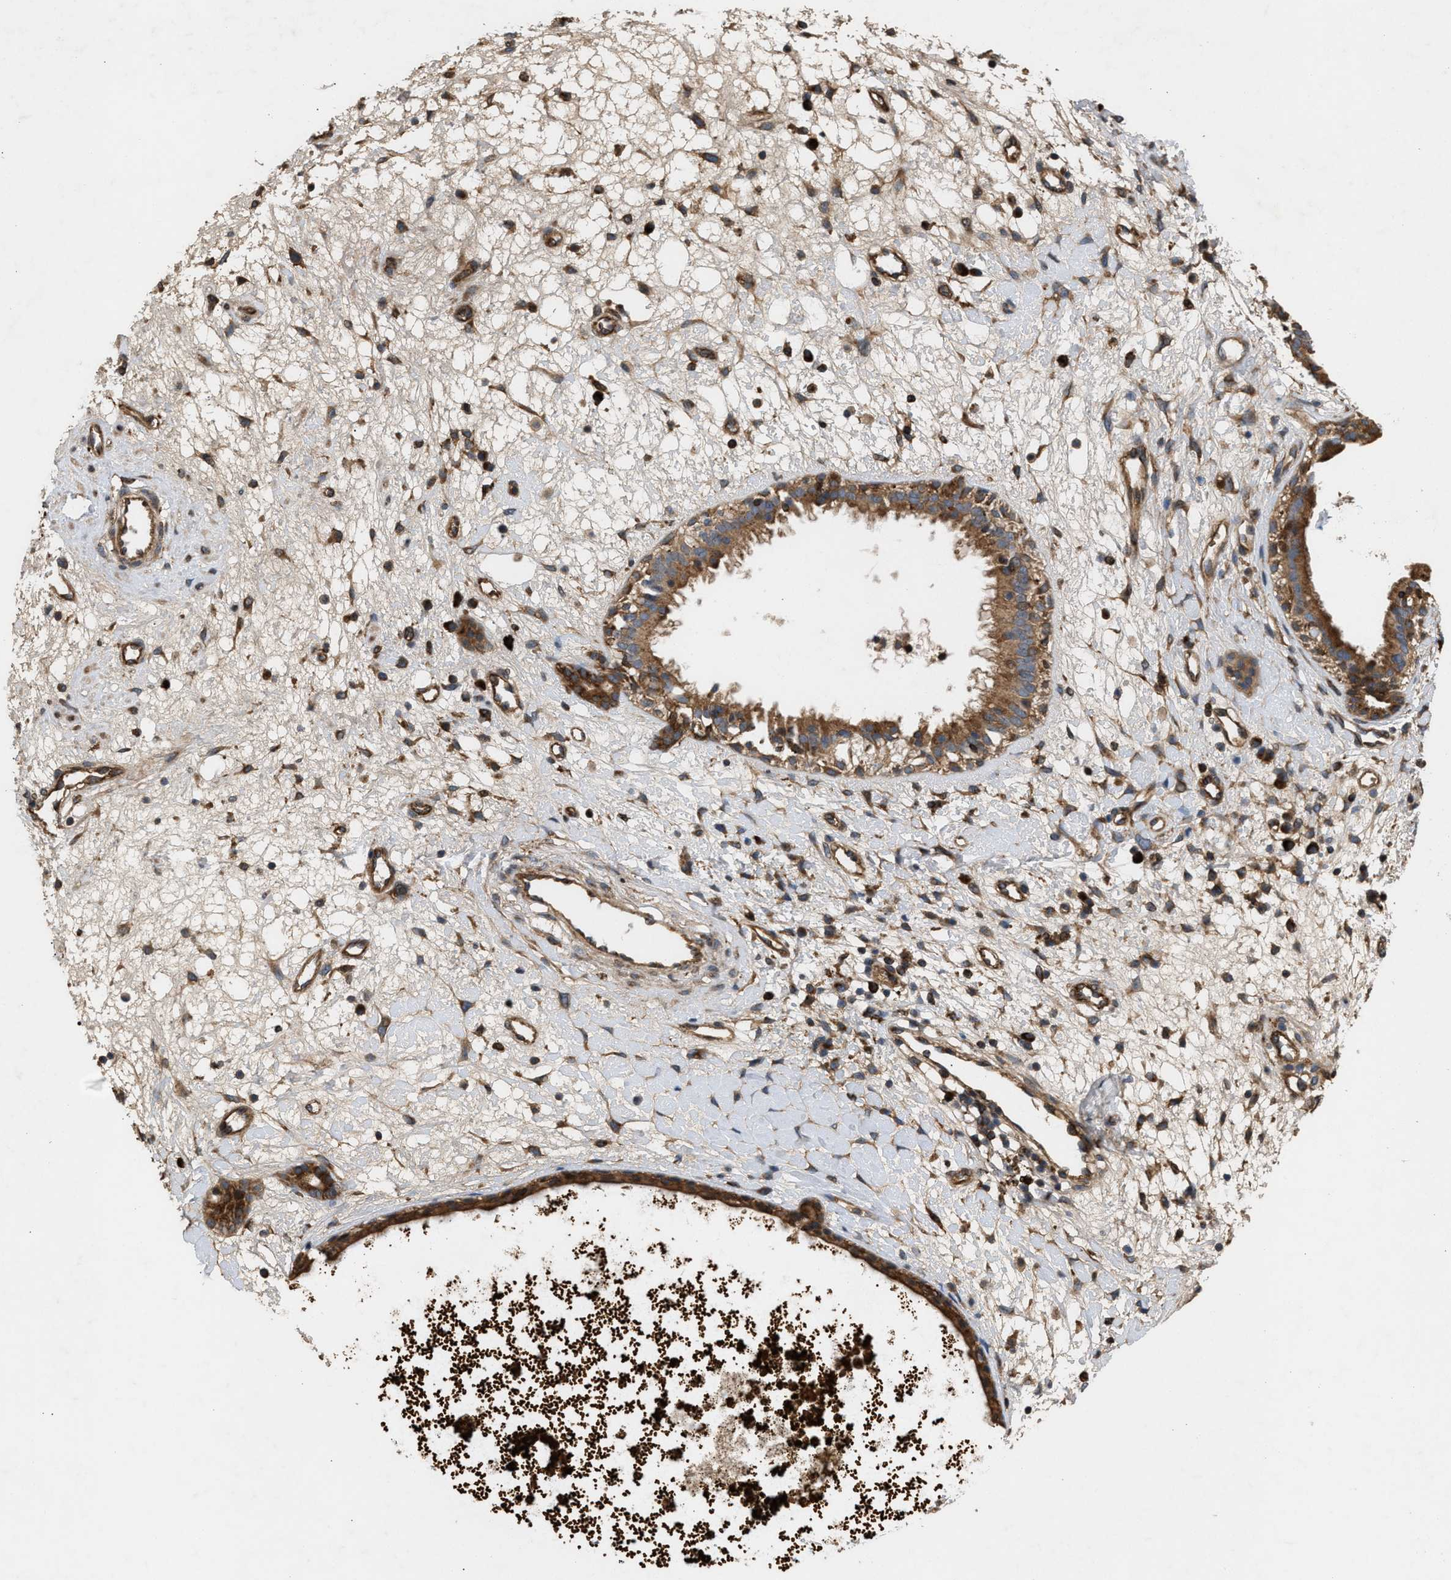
{"staining": {"intensity": "strong", "quantity": ">75%", "location": "cytoplasmic/membranous"}, "tissue": "nasopharynx", "cell_type": "Respiratory epithelial cells", "image_type": "normal", "snomed": [{"axis": "morphology", "description": "Normal tissue, NOS"}, {"axis": "topography", "description": "Nasopharynx"}], "caption": "IHC (DAB) staining of unremarkable human nasopharynx reveals strong cytoplasmic/membranous protein staining in about >75% of respiratory epithelial cells.", "gene": "GCC1", "patient": {"sex": "male", "age": 22}}